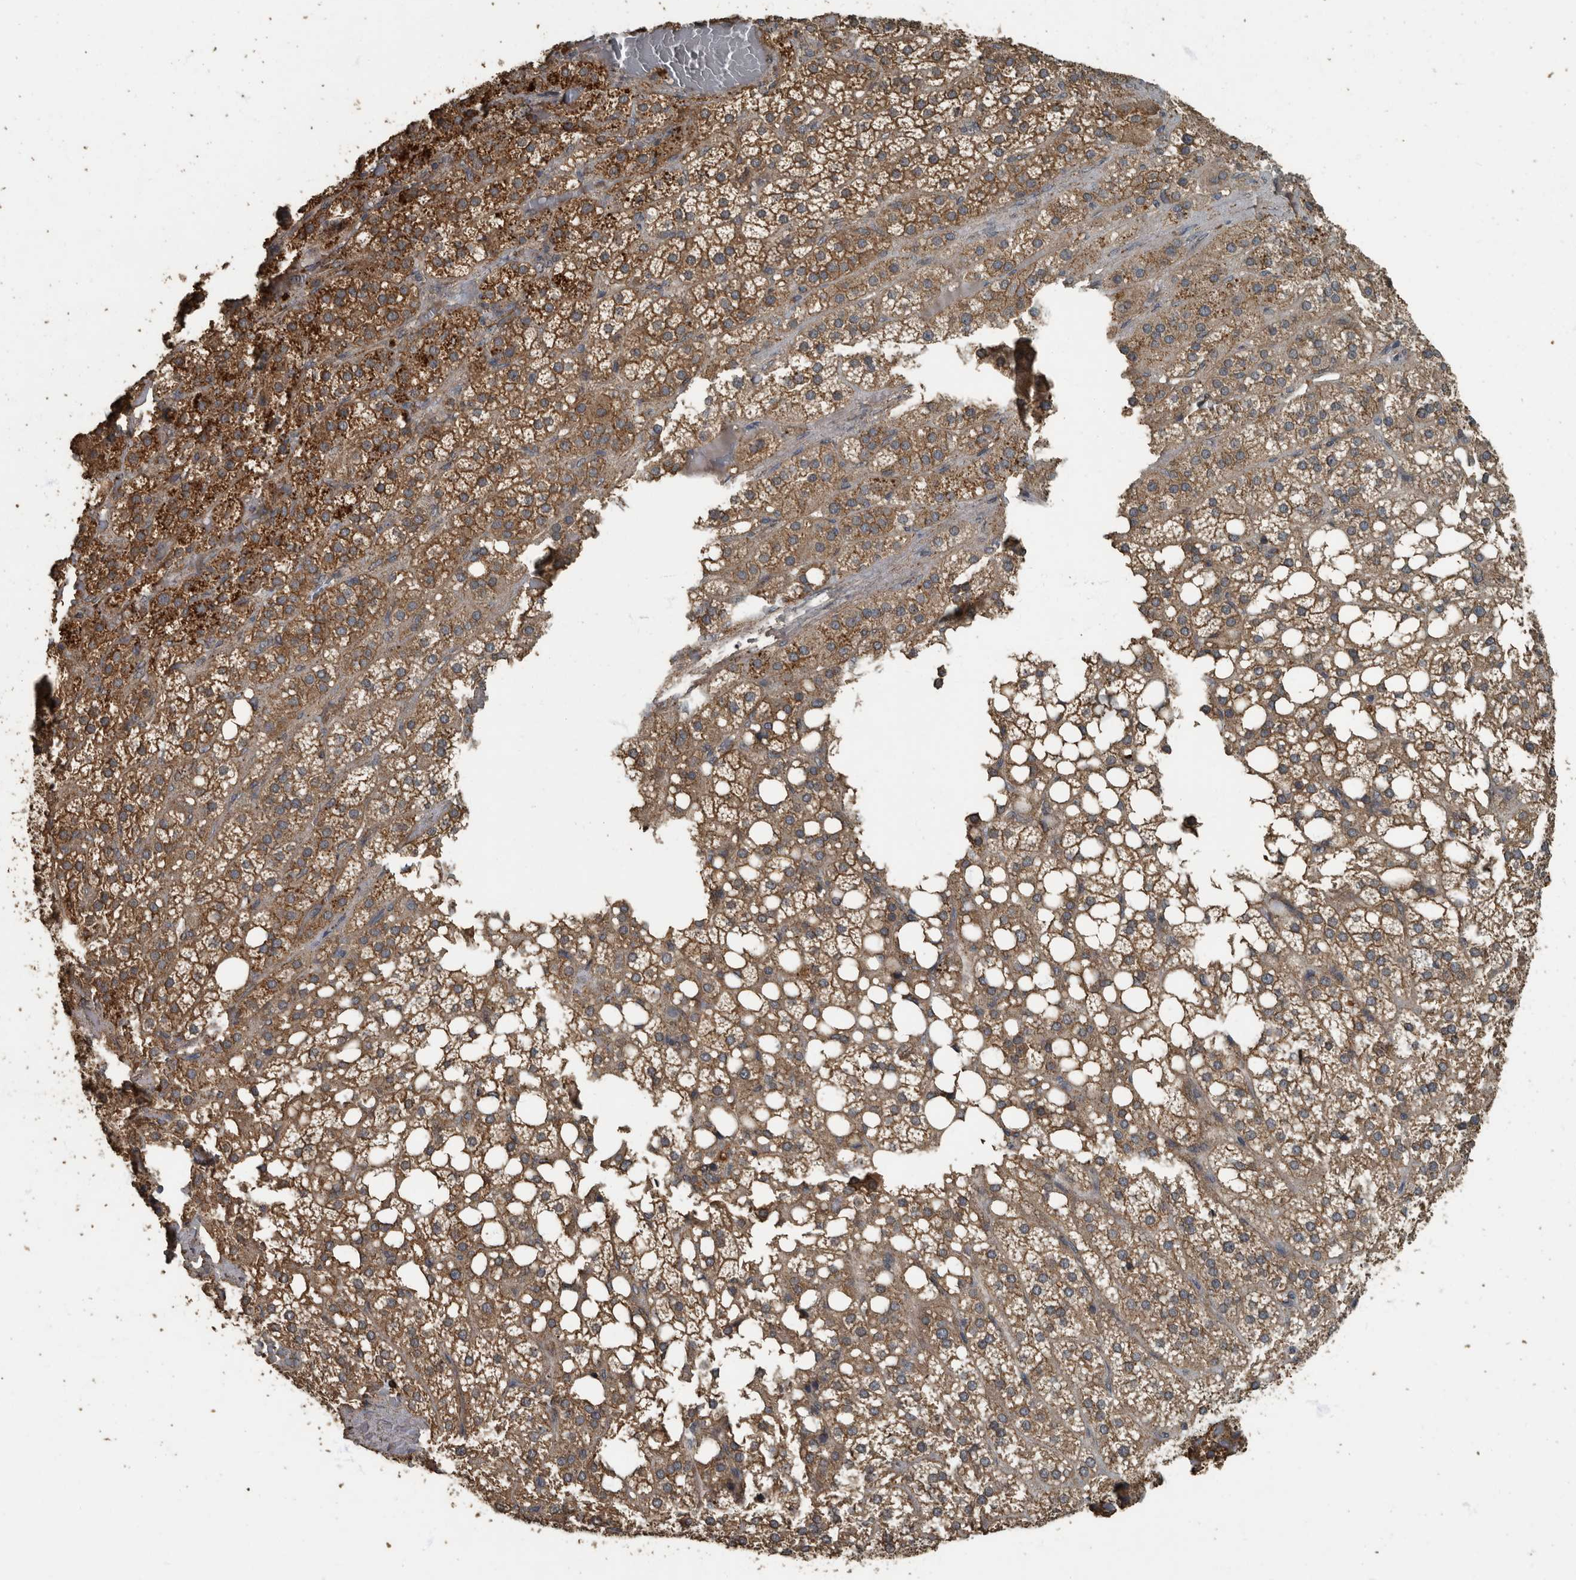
{"staining": {"intensity": "moderate", "quantity": ">75%", "location": "cytoplasmic/membranous"}, "tissue": "adrenal gland", "cell_type": "Glandular cells", "image_type": "normal", "snomed": [{"axis": "morphology", "description": "Normal tissue, NOS"}, {"axis": "topography", "description": "Adrenal gland"}], "caption": "The histopathology image displays staining of normal adrenal gland, revealing moderate cytoplasmic/membranous protein positivity (brown color) within glandular cells.", "gene": "IL15RA", "patient": {"sex": "female", "age": 59}}